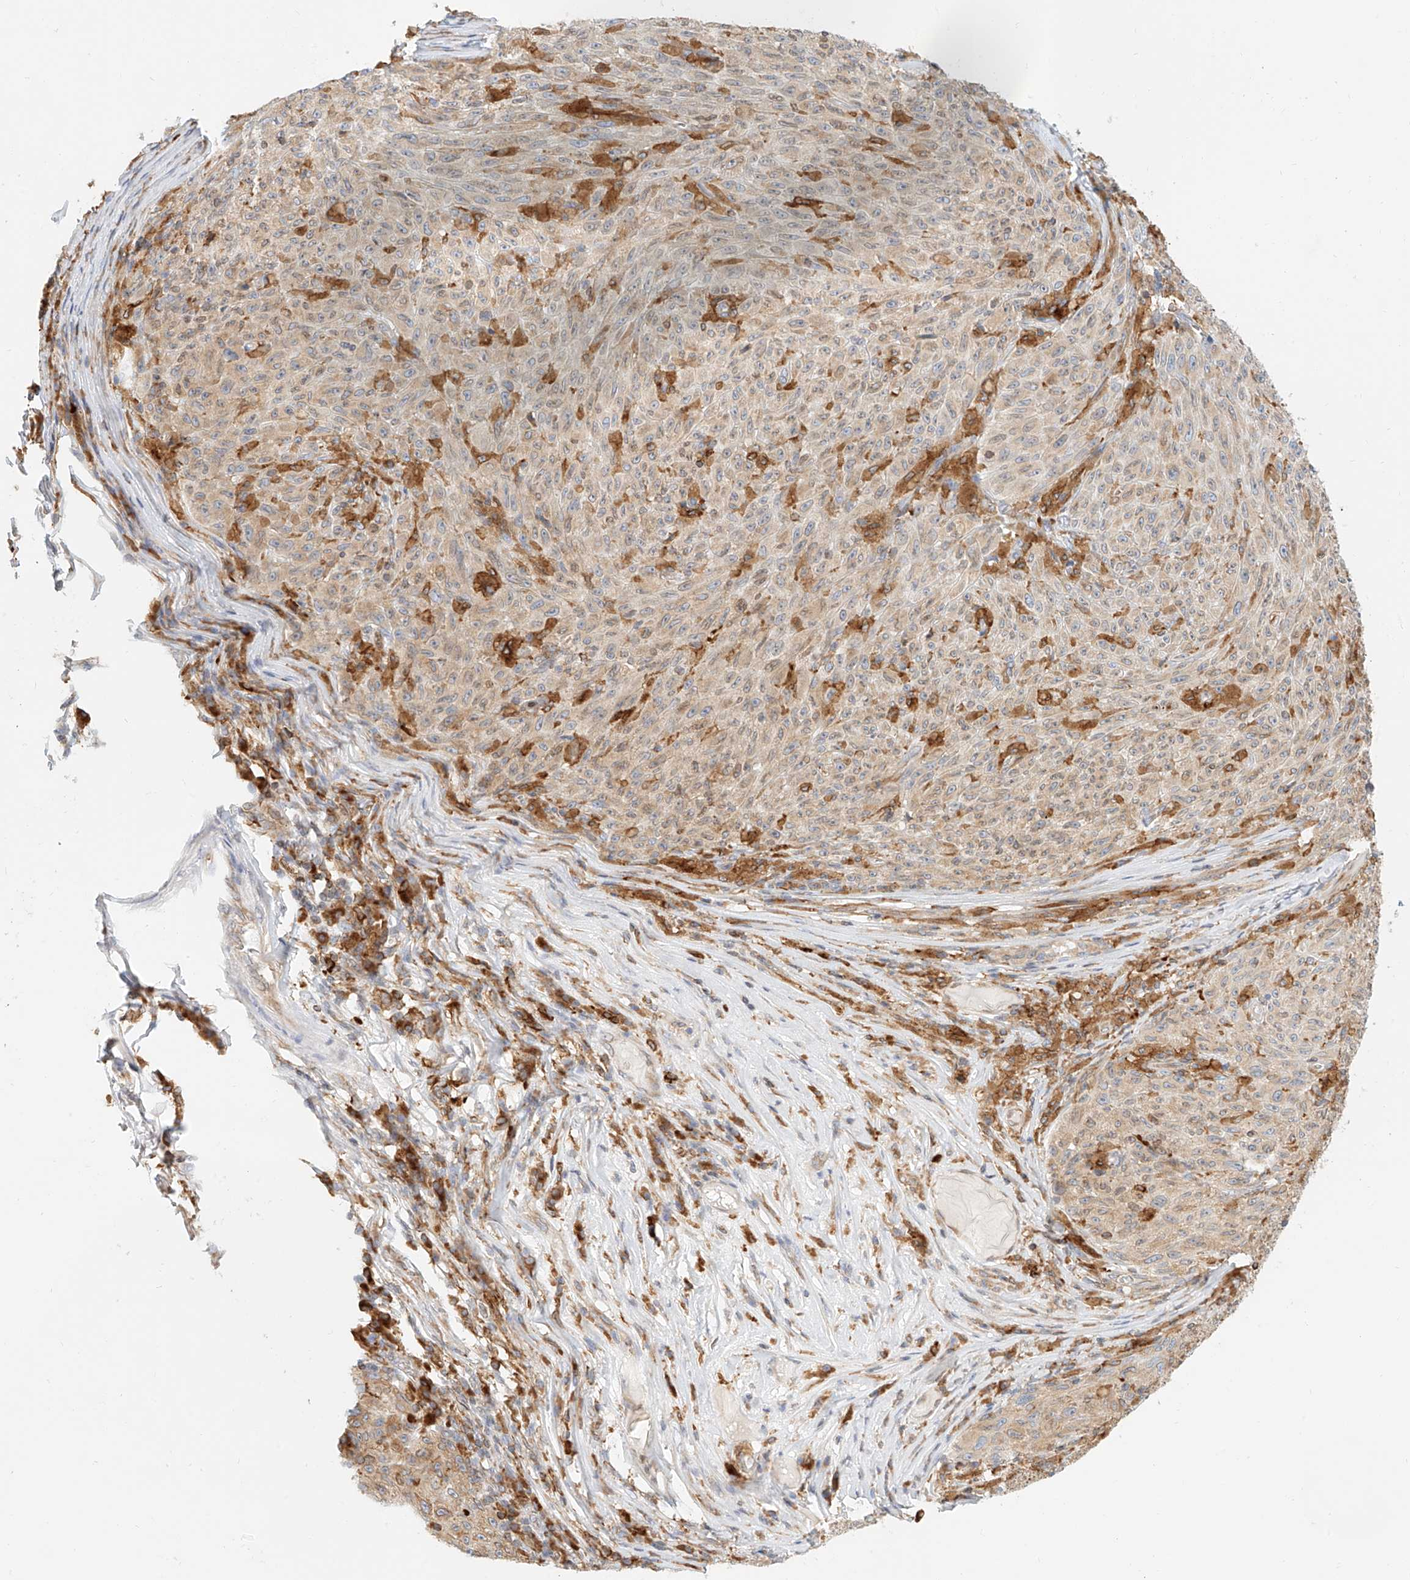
{"staining": {"intensity": "weak", "quantity": "25%-75%", "location": "cytoplasmic/membranous"}, "tissue": "melanoma", "cell_type": "Tumor cells", "image_type": "cancer", "snomed": [{"axis": "morphology", "description": "Malignant melanoma, NOS"}, {"axis": "topography", "description": "Skin"}], "caption": "This histopathology image displays IHC staining of melanoma, with low weak cytoplasmic/membranous positivity in about 25%-75% of tumor cells.", "gene": "DHRS7", "patient": {"sex": "female", "age": 82}}